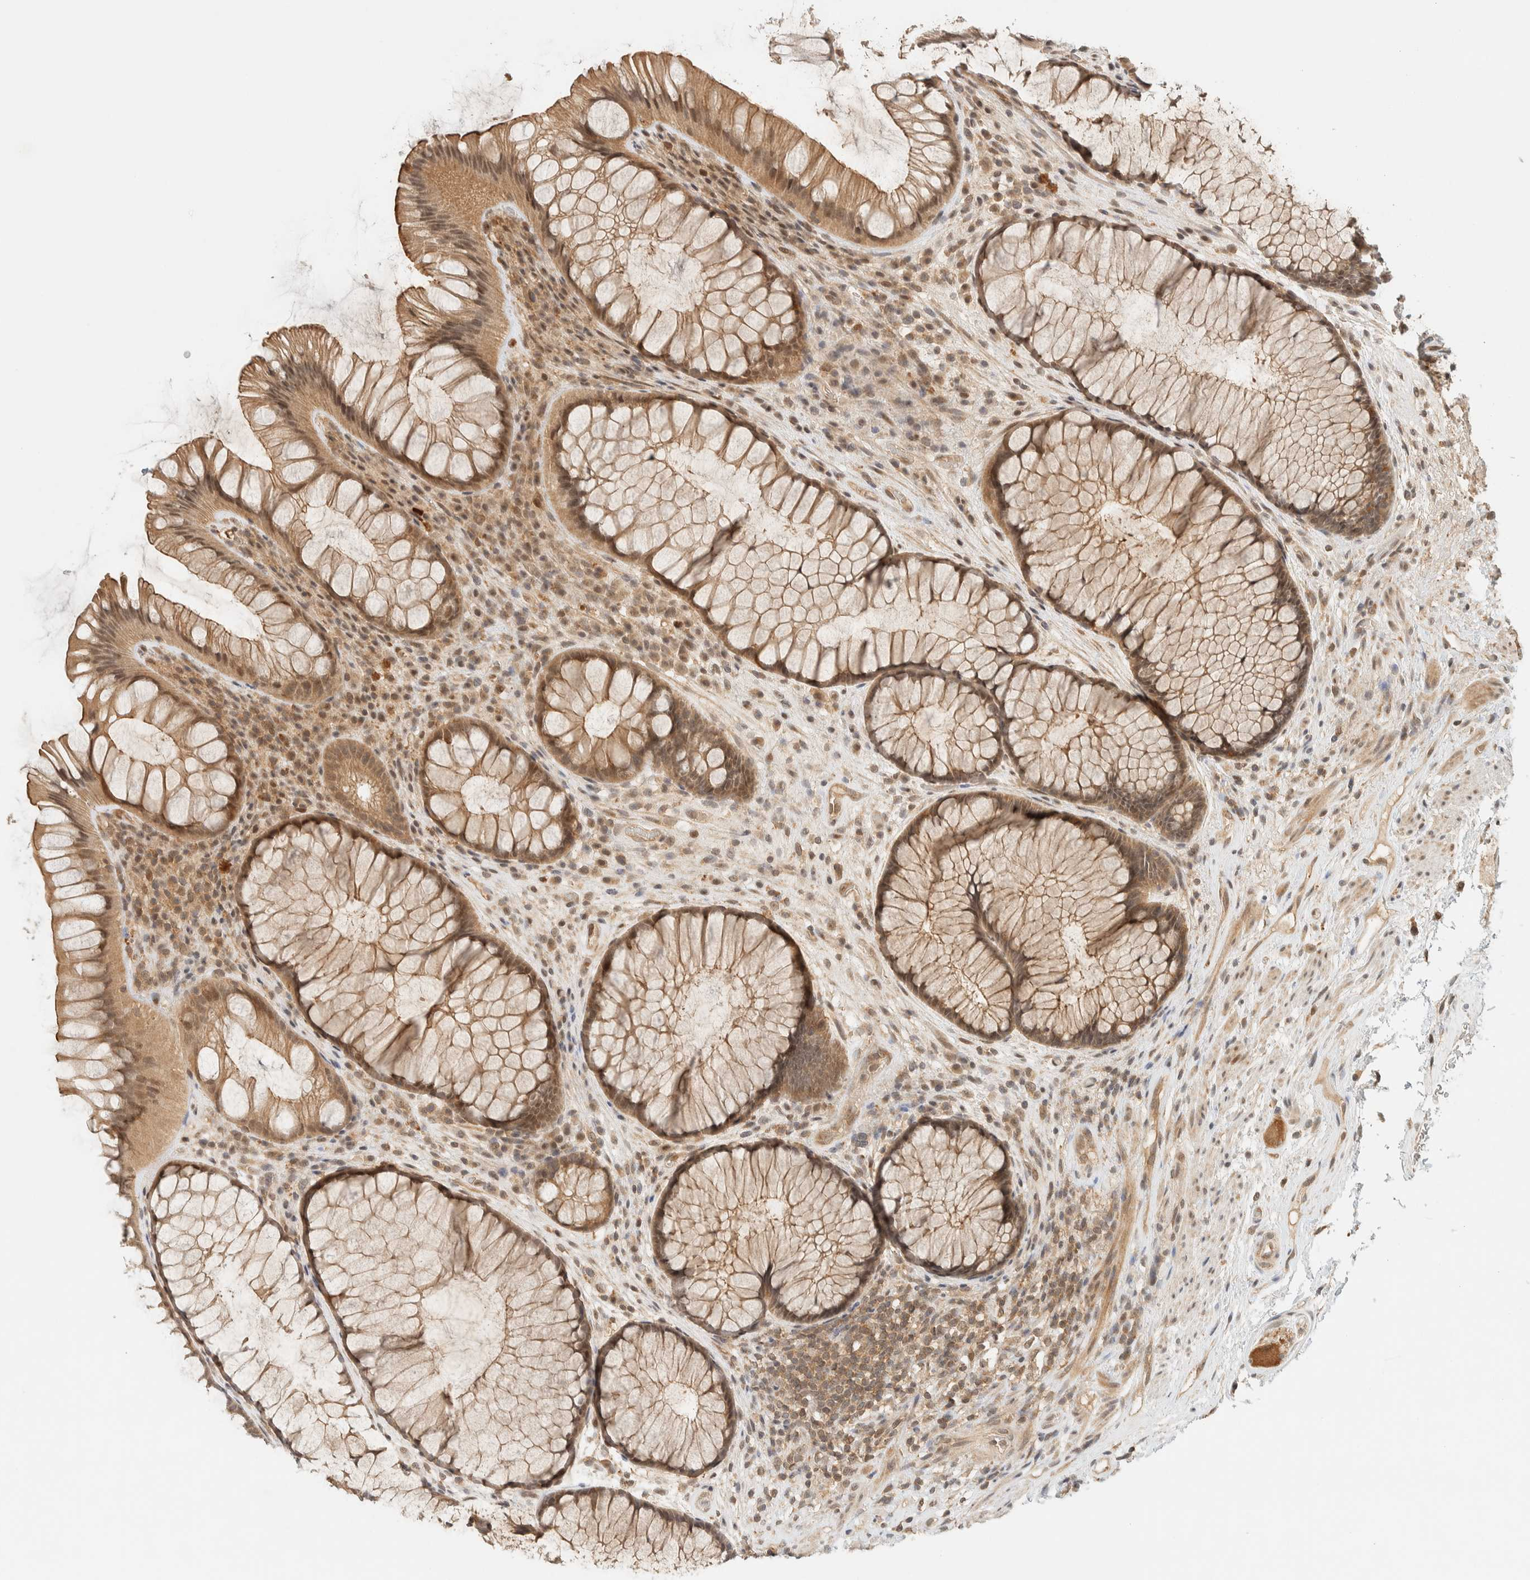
{"staining": {"intensity": "moderate", "quantity": ">75%", "location": "cytoplasmic/membranous"}, "tissue": "rectum", "cell_type": "Glandular cells", "image_type": "normal", "snomed": [{"axis": "morphology", "description": "Normal tissue, NOS"}, {"axis": "topography", "description": "Rectum"}], "caption": "Immunohistochemical staining of normal rectum reveals medium levels of moderate cytoplasmic/membranous positivity in approximately >75% of glandular cells.", "gene": "KIFAP3", "patient": {"sex": "male", "age": 51}}